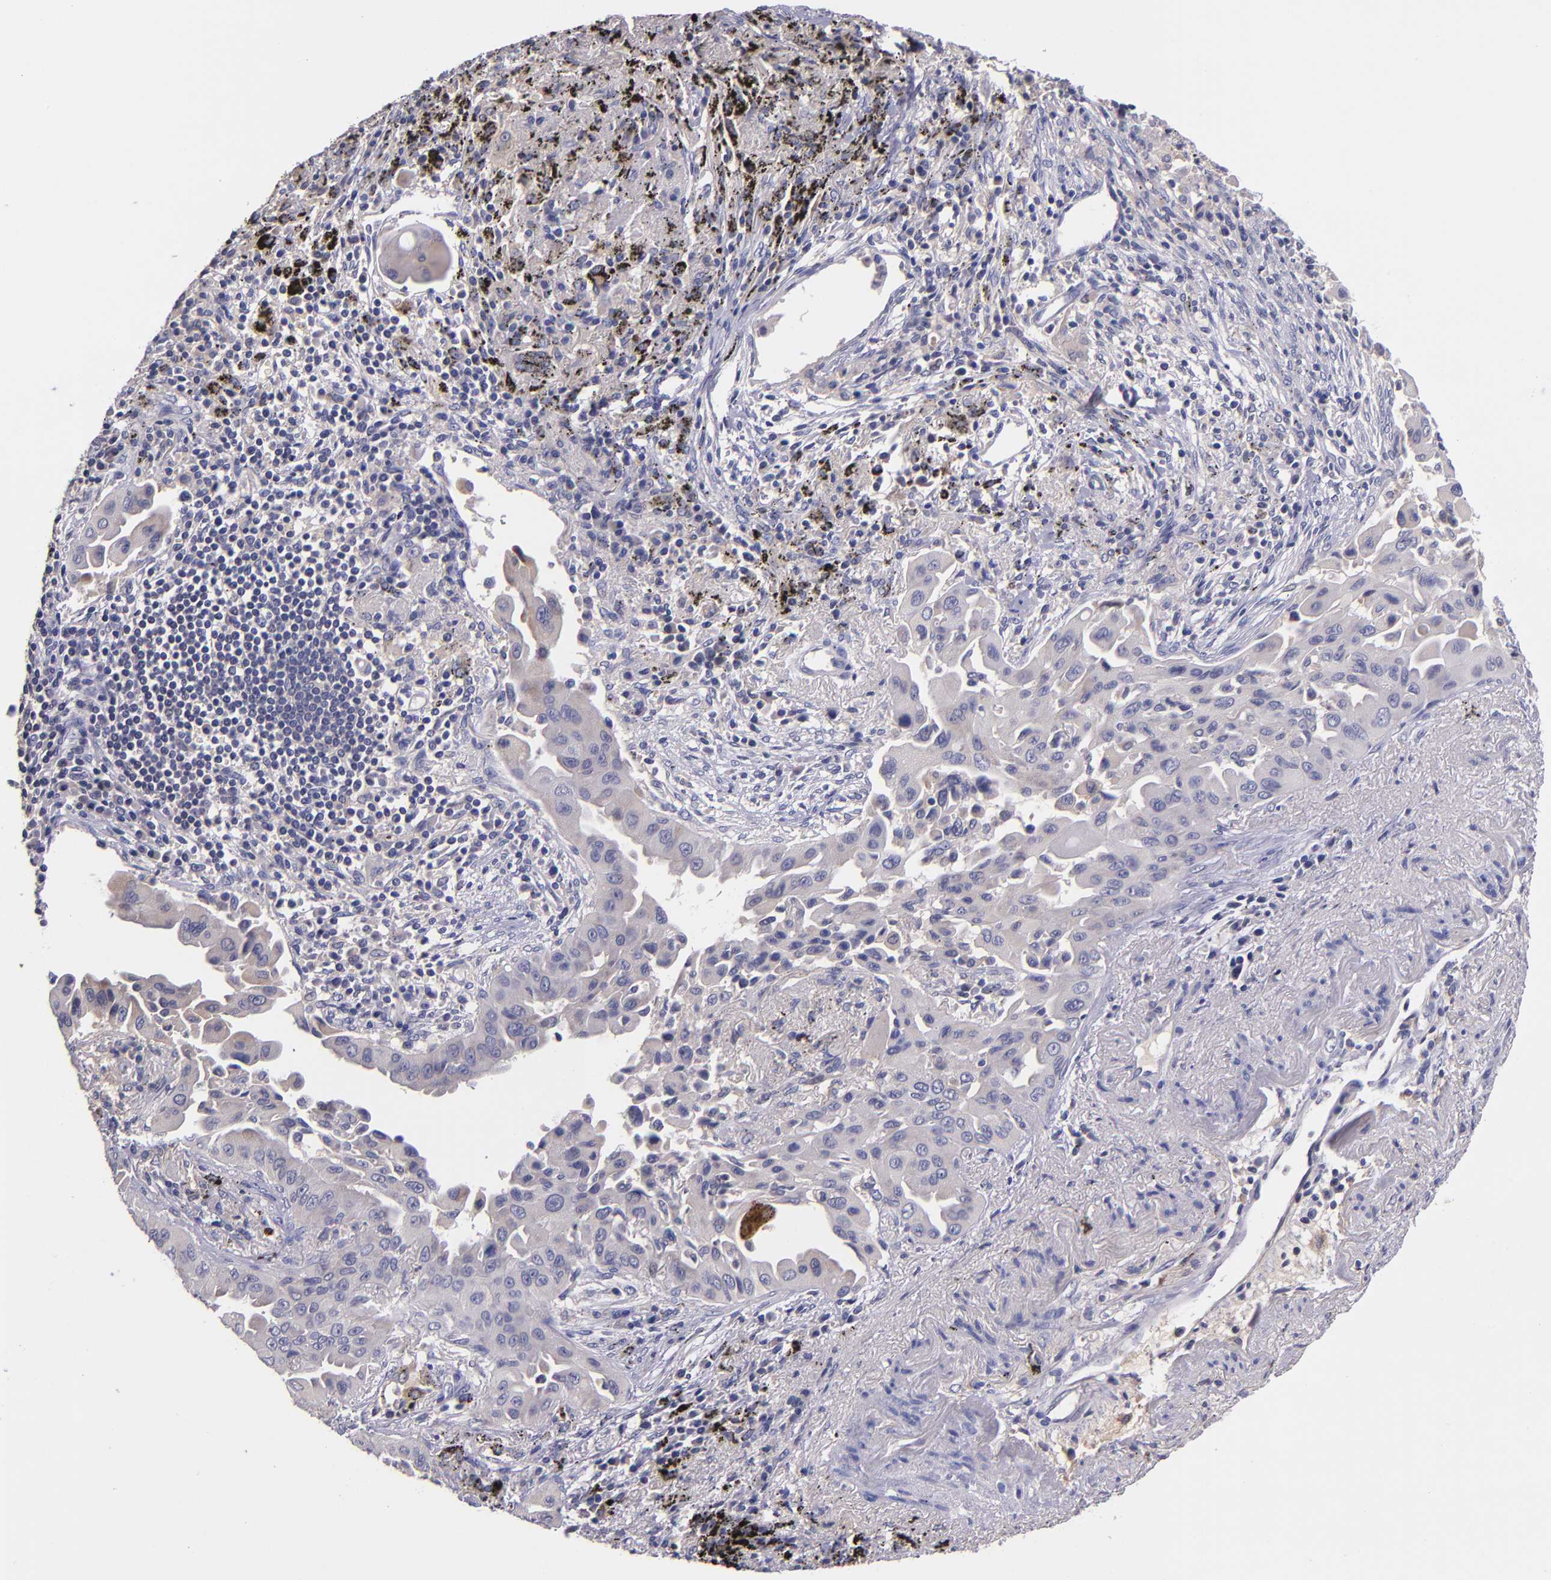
{"staining": {"intensity": "weak", "quantity": ">75%", "location": "cytoplasmic/membranous"}, "tissue": "lung cancer", "cell_type": "Tumor cells", "image_type": "cancer", "snomed": [{"axis": "morphology", "description": "Adenocarcinoma, NOS"}, {"axis": "topography", "description": "Lung"}], "caption": "This image displays immunohistochemistry staining of human adenocarcinoma (lung), with low weak cytoplasmic/membranous staining in approximately >75% of tumor cells.", "gene": "RBP4", "patient": {"sex": "male", "age": 68}}